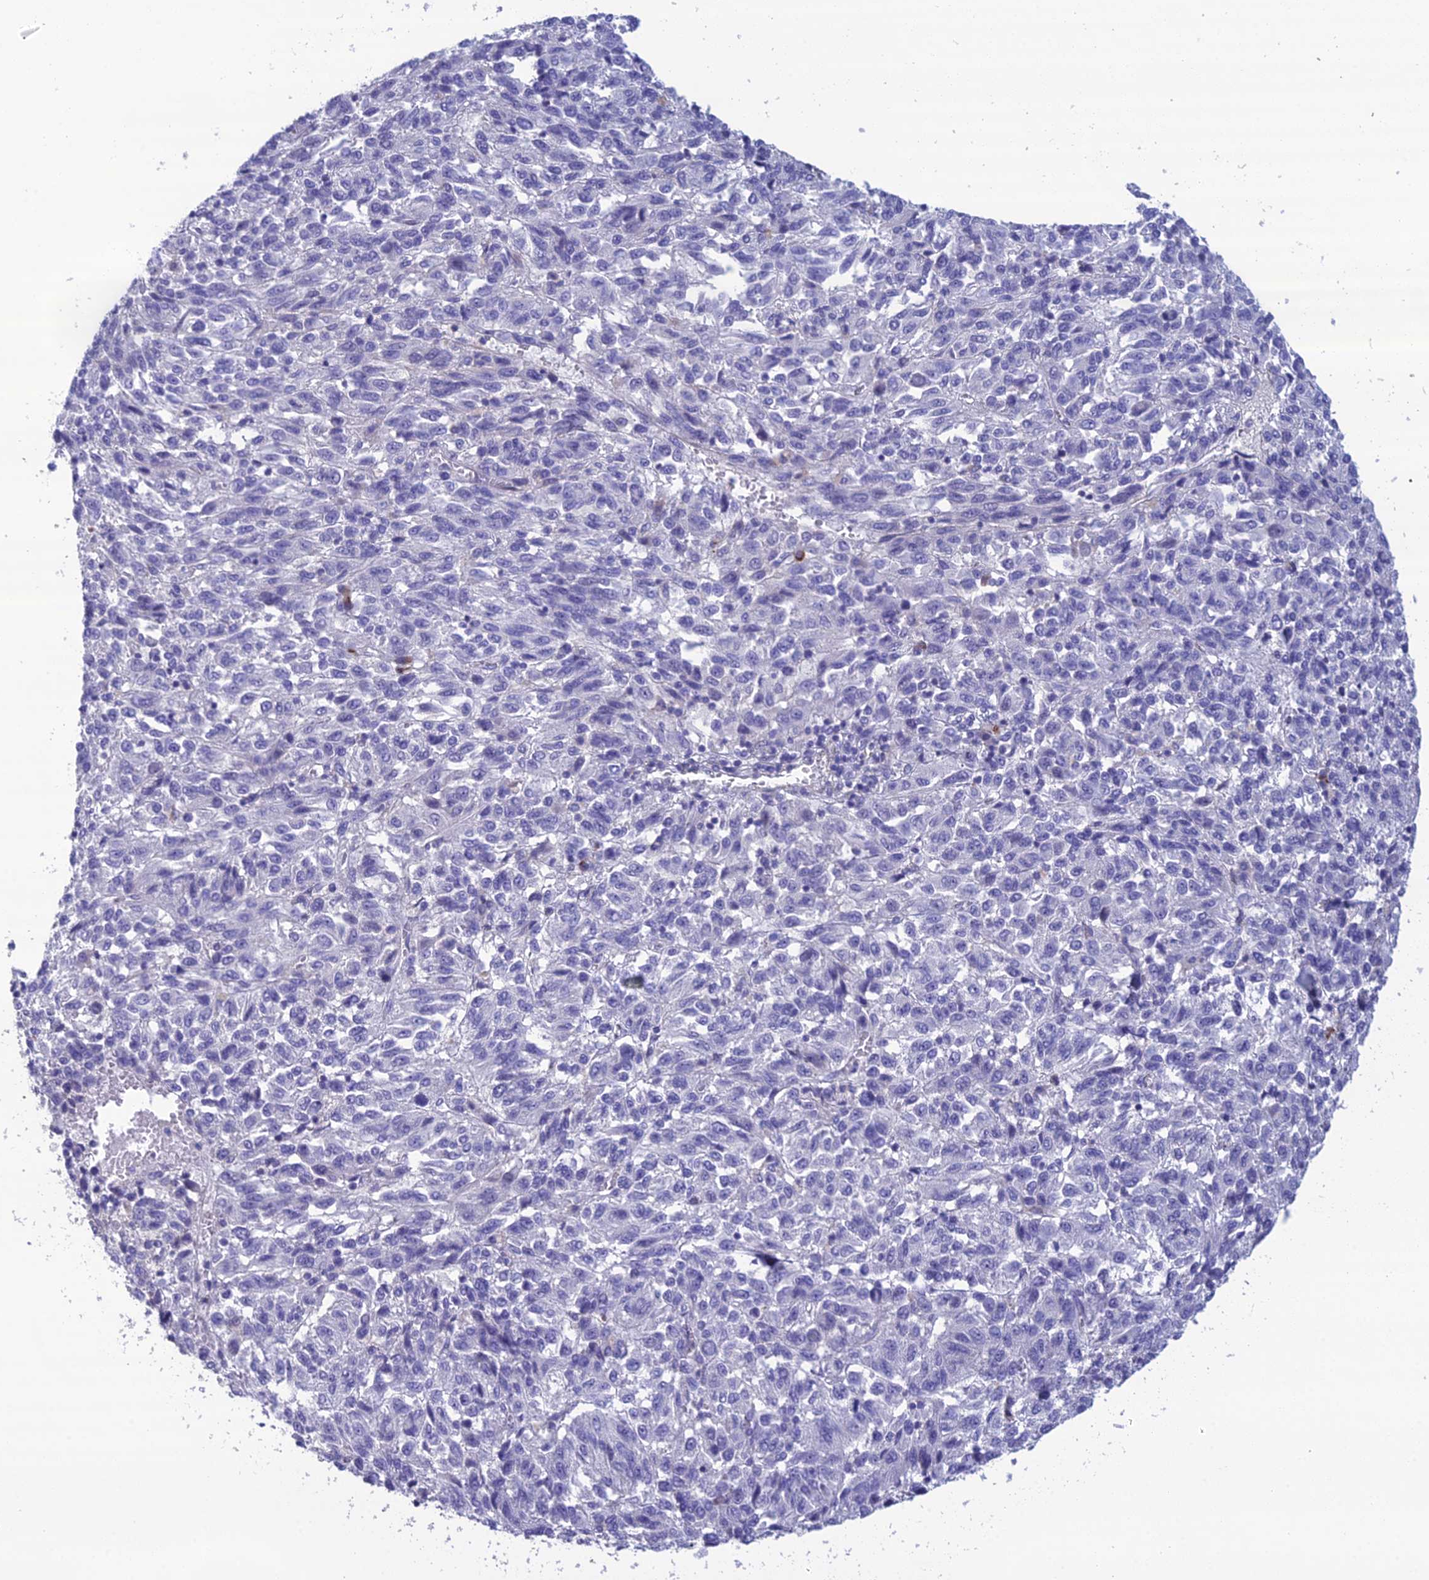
{"staining": {"intensity": "negative", "quantity": "none", "location": "none"}, "tissue": "melanoma", "cell_type": "Tumor cells", "image_type": "cancer", "snomed": [{"axis": "morphology", "description": "Malignant melanoma, Metastatic site"}, {"axis": "topography", "description": "Lung"}], "caption": "Melanoma stained for a protein using immunohistochemistry (IHC) exhibits no positivity tumor cells.", "gene": "OR56B1", "patient": {"sex": "male", "age": 64}}